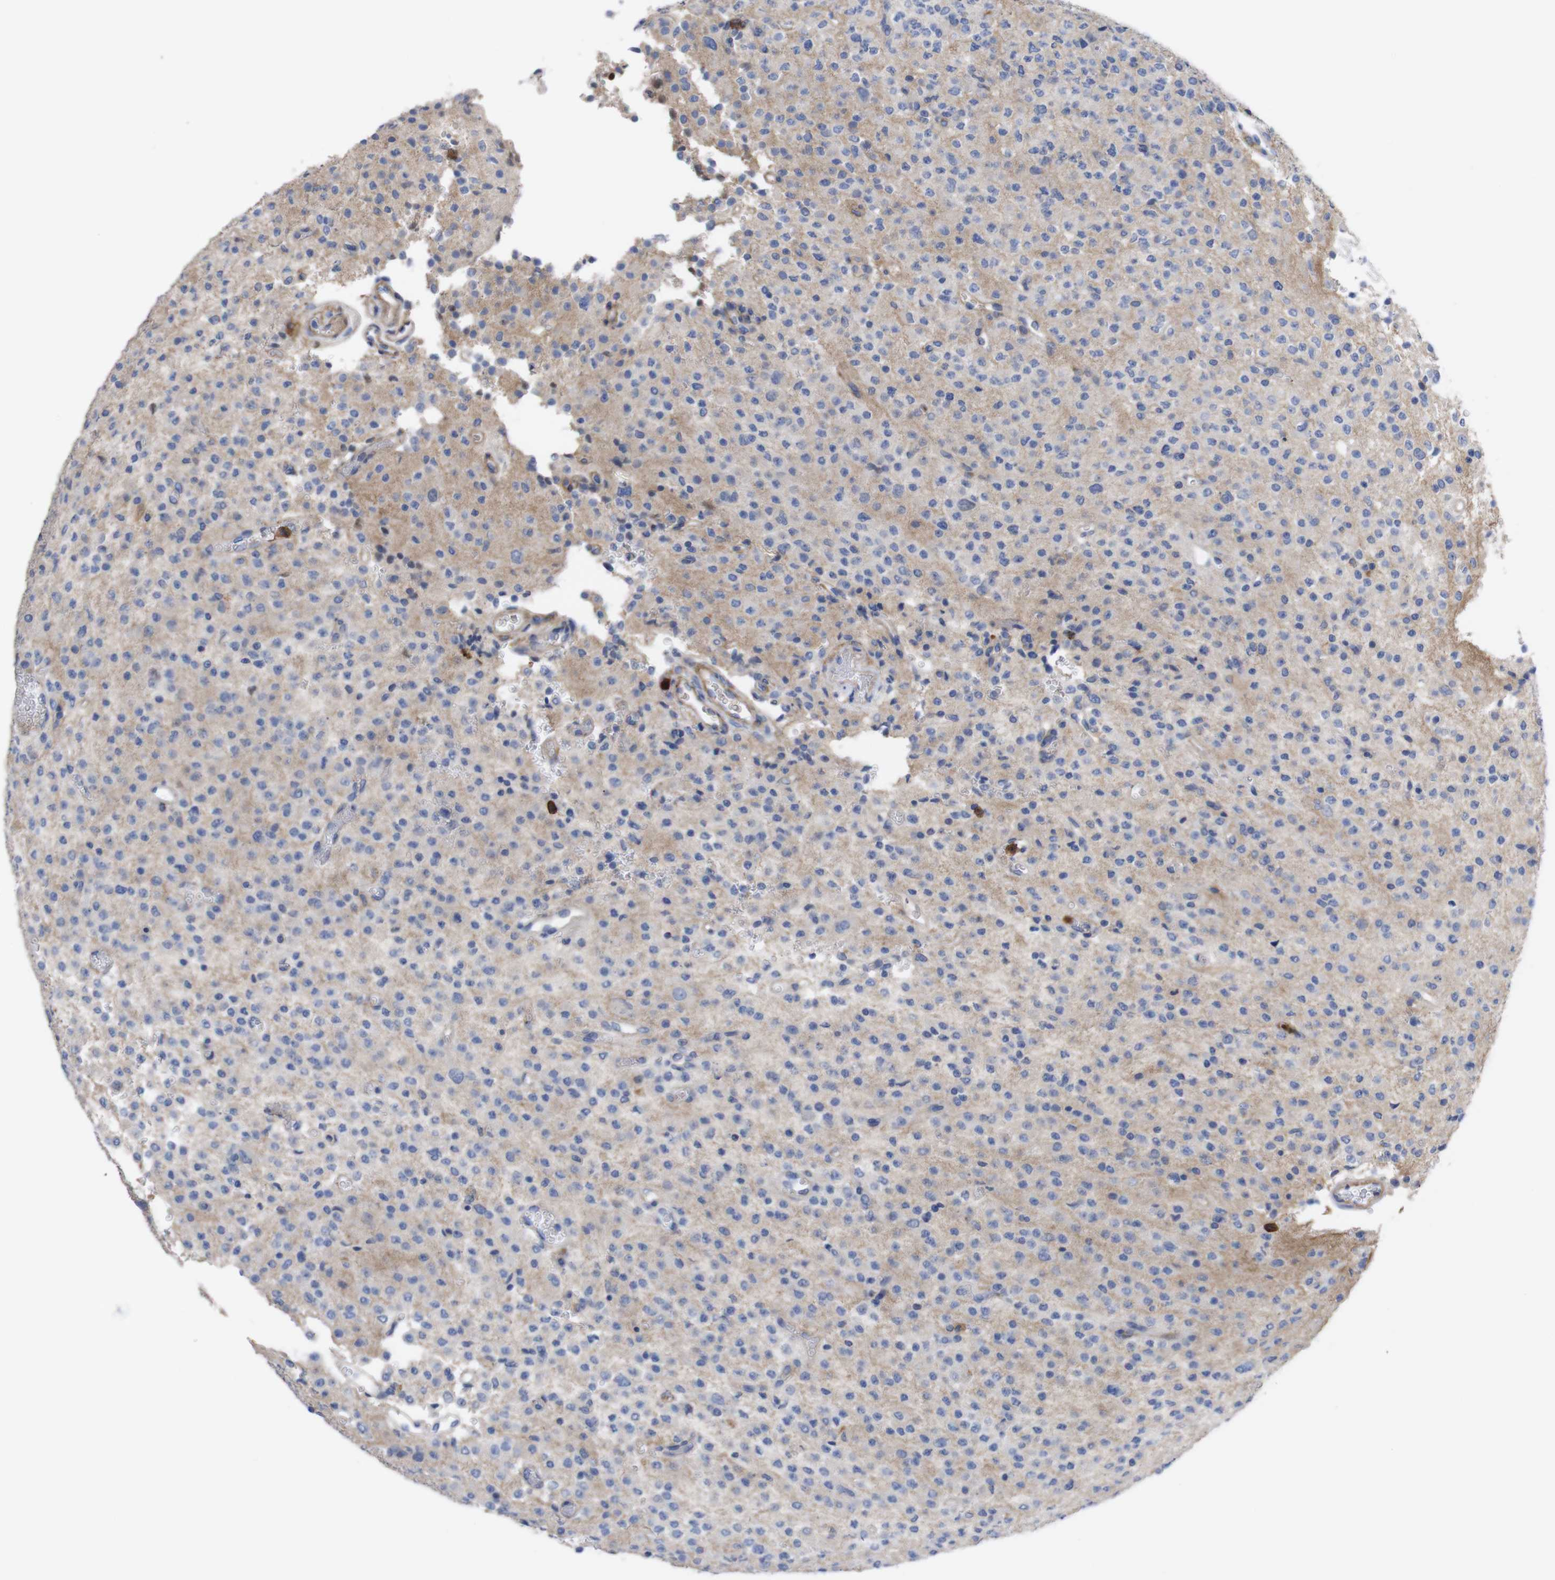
{"staining": {"intensity": "negative", "quantity": "none", "location": "none"}, "tissue": "glioma", "cell_type": "Tumor cells", "image_type": "cancer", "snomed": [{"axis": "morphology", "description": "Glioma, malignant, Low grade"}, {"axis": "topography", "description": "Brain"}], "caption": "IHC of malignant low-grade glioma reveals no staining in tumor cells.", "gene": "C5AR1", "patient": {"sex": "male", "age": 38}}